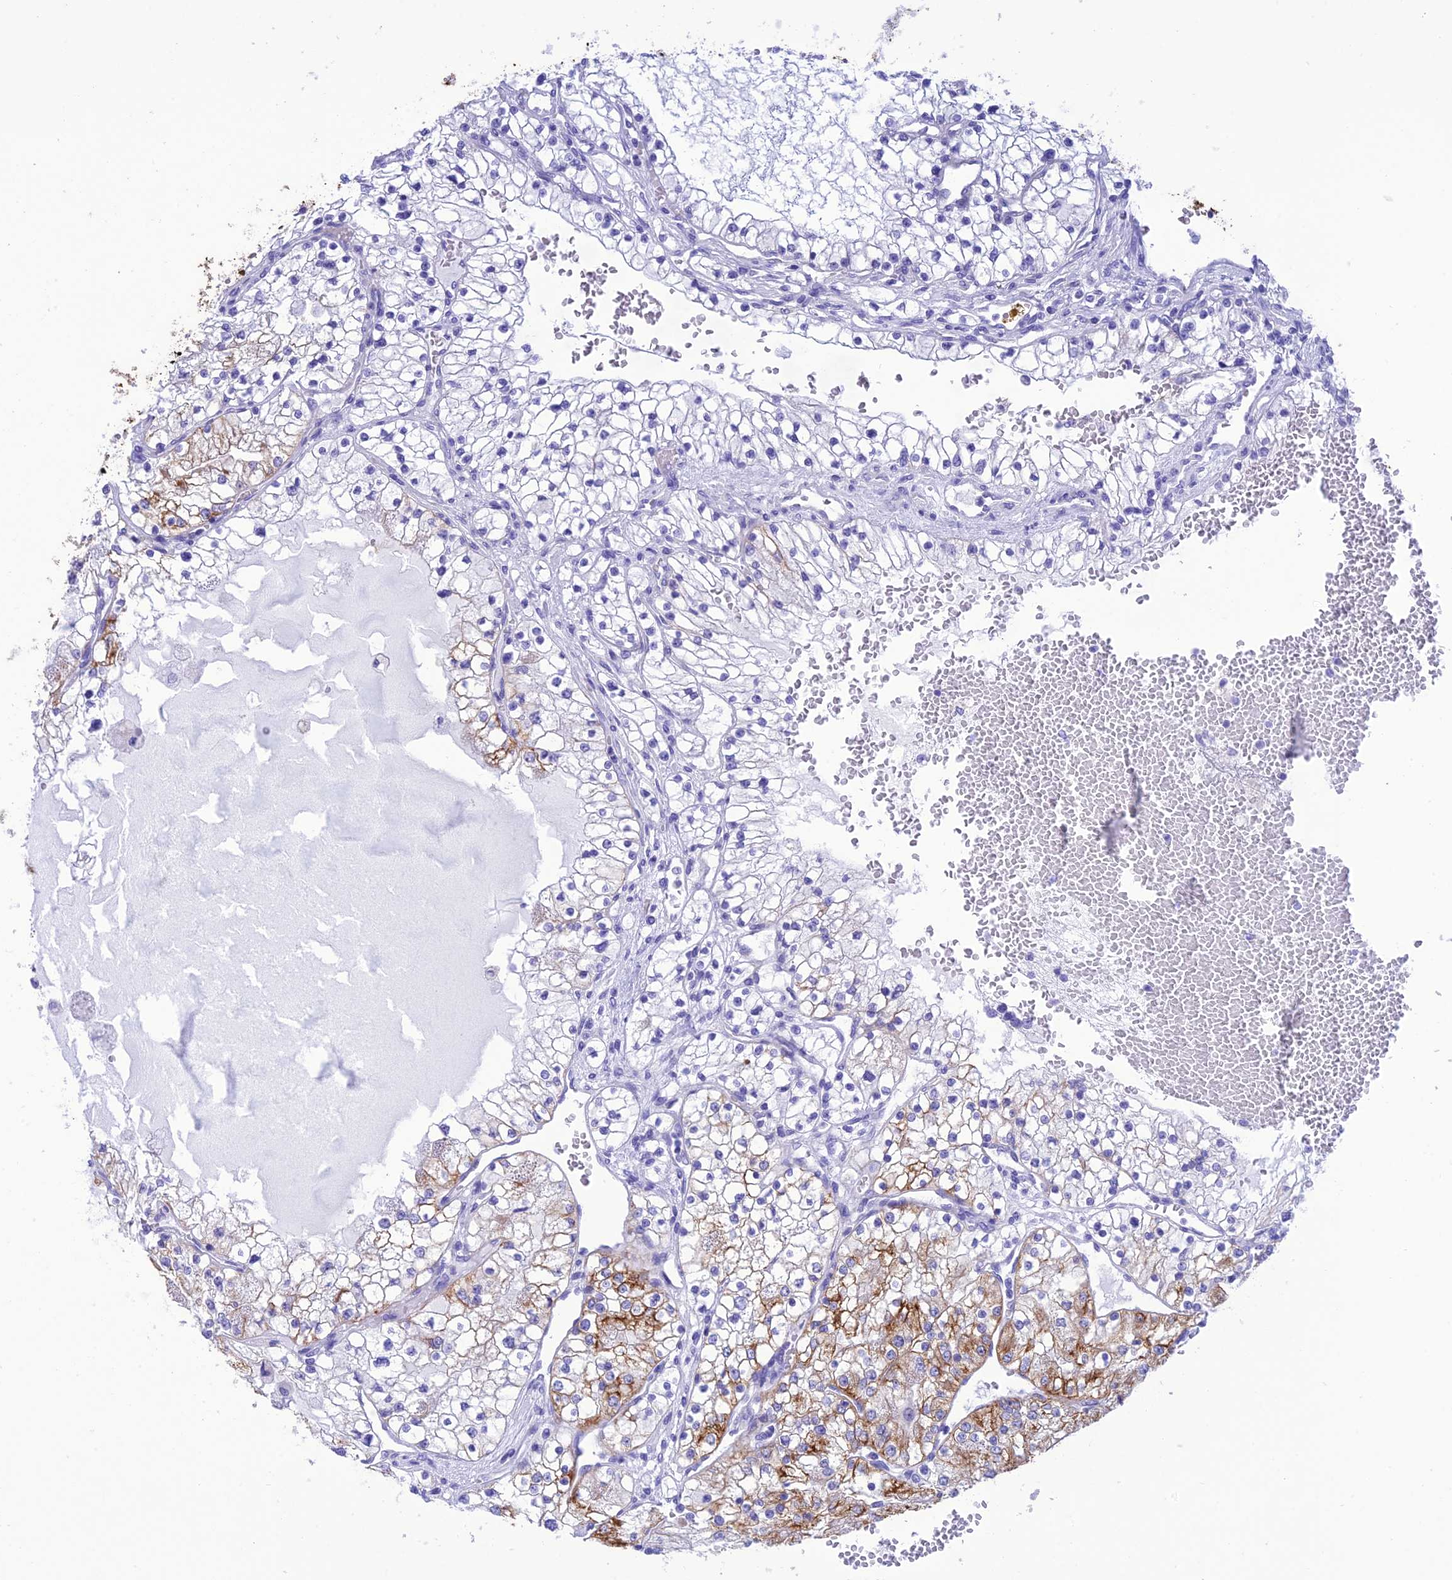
{"staining": {"intensity": "moderate", "quantity": "<25%", "location": "cytoplasmic/membranous"}, "tissue": "renal cancer", "cell_type": "Tumor cells", "image_type": "cancer", "snomed": [{"axis": "morphology", "description": "Normal tissue, NOS"}, {"axis": "morphology", "description": "Adenocarcinoma, NOS"}, {"axis": "topography", "description": "Kidney"}], "caption": "High-power microscopy captured an immunohistochemistry histopathology image of renal cancer (adenocarcinoma), revealing moderate cytoplasmic/membranous expression in approximately <25% of tumor cells.", "gene": "VPS52", "patient": {"sex": "male", "age": 68}}